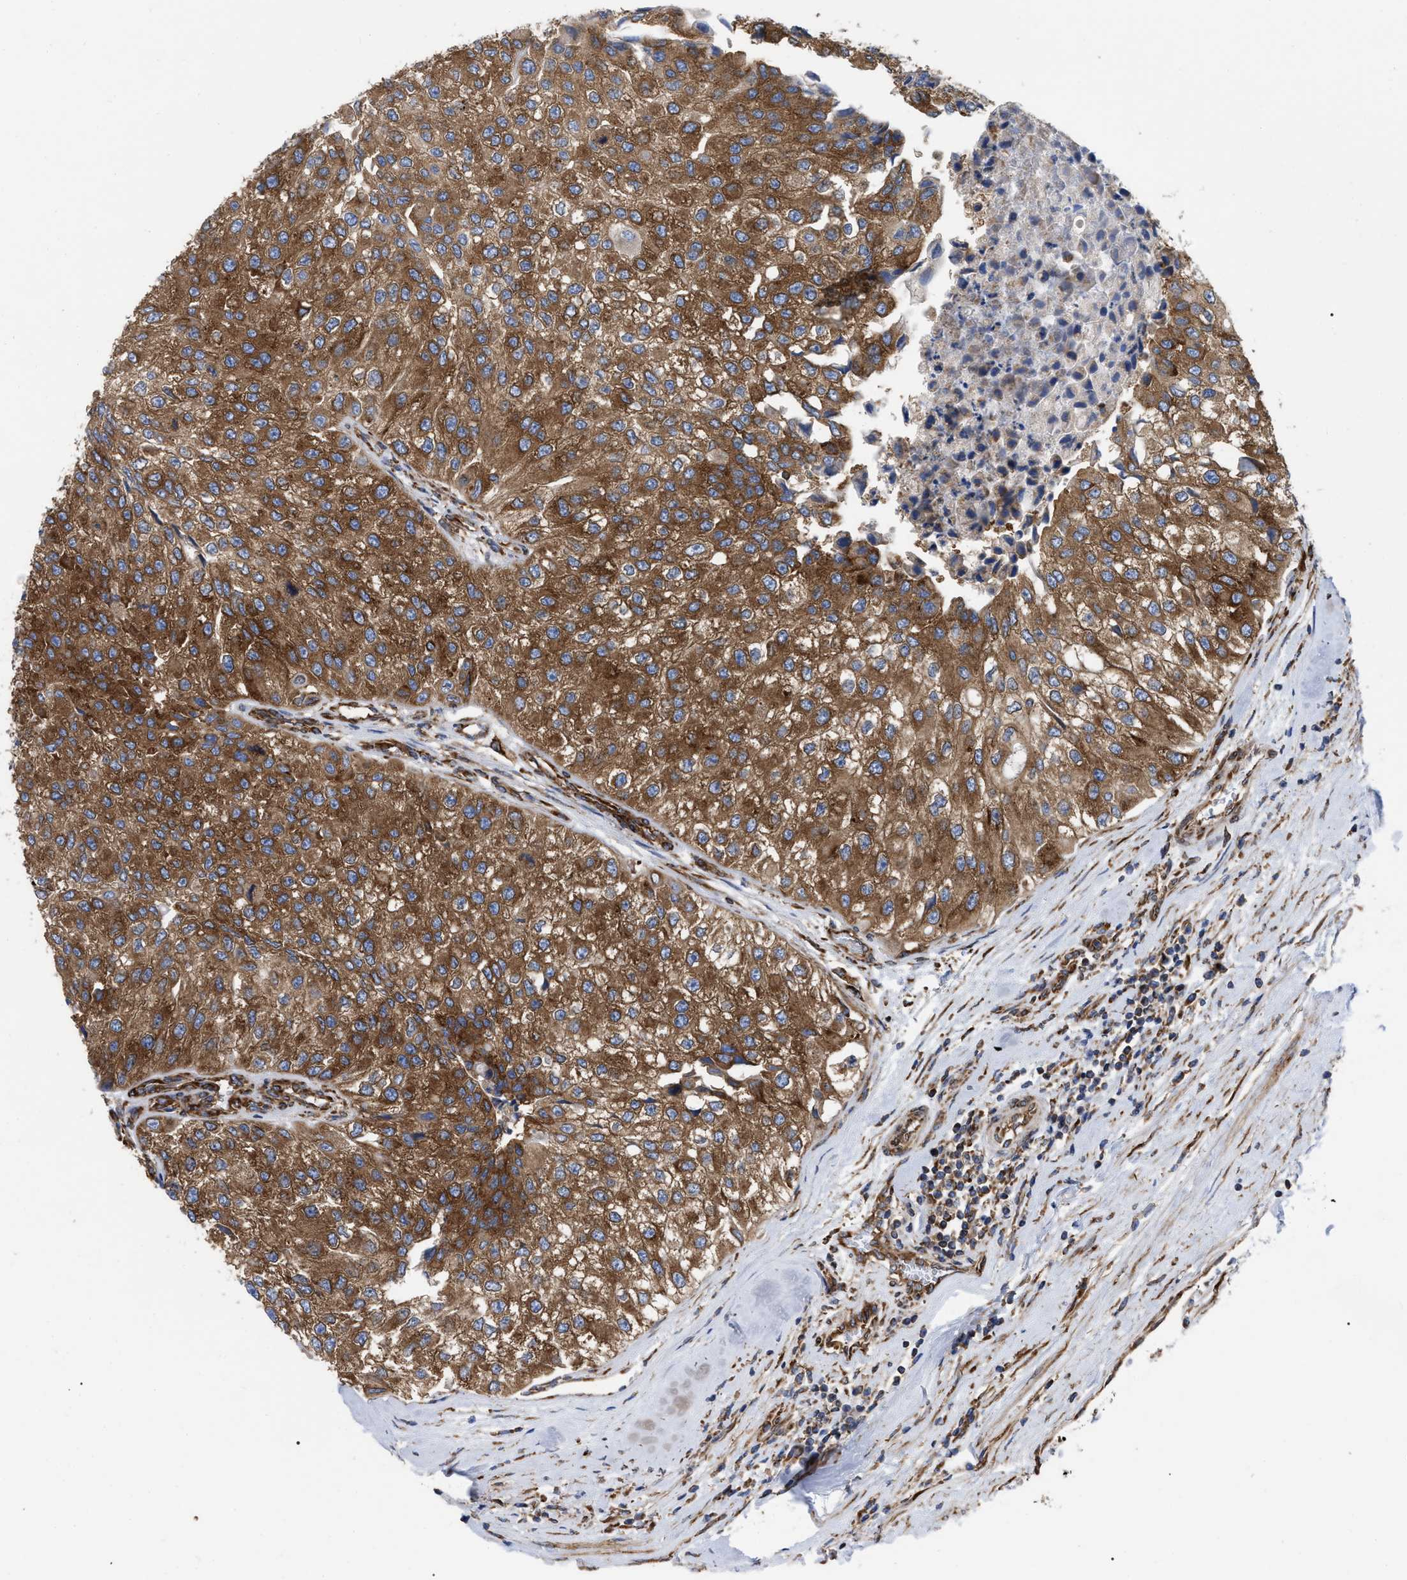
{"staining": {"intensity": "strong", "quantity": ">75%", "location": "cytoplasmic/membranous"}, "tissue": "urothelial cancer", "cell_type": "Tumor cells", "image_type": "cancer", "snomed": [{"axis": "morphology", "description": "Urothelial carcinoma, High grade"}, {"axis": "topography", "description": "Kidney"}, {"axis": "topography", "description": "Urinary bladder"}], "caption": "Protein analysis of urothelial cancer tissue reveals strong cytoplasmic/membranous staining in about >75% of tumor cells.", "gene": "FAM120A", "patient": {"sex": "male", "age": 77}}